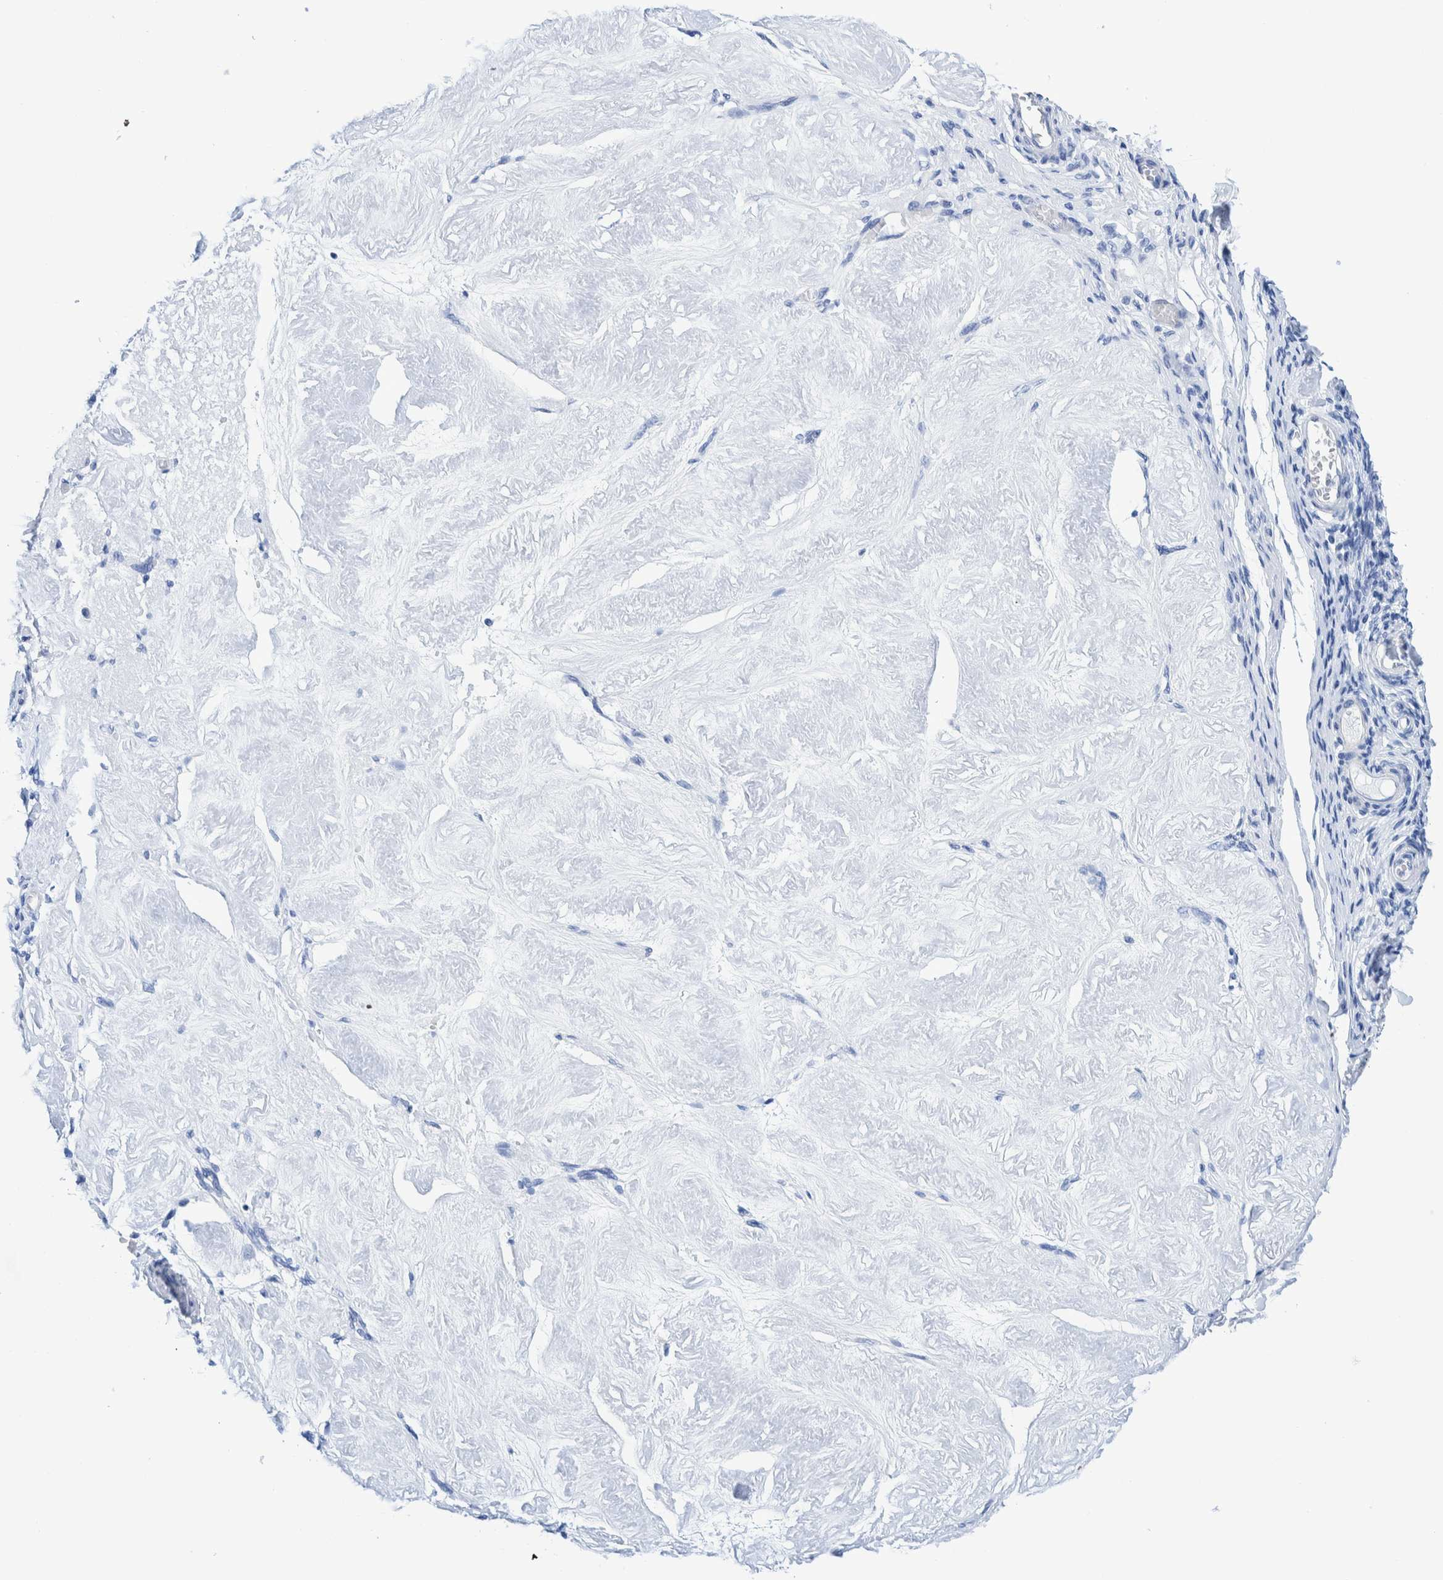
{"staining": {"intensity": "negative", "quantity": "none", "location": "none"}, "tissue": "adipose tissue", "cell_type": "Adipocytes", "image_type": "normal", "snomed": [{"axis": "morphology", "description": "Normal tissue, NOS"}, {"axis": "topography", "description": "Vascular tissue"}, {"axis": "topography", "description": "Fallopian tube"}, {"axis": "topography", "description": "Ovary"}], "caption": "Adipose tissue was stained to show a protein in brown. There is no significant positivity in adipocytes. The staining was performed using DAB to visualize the protein expression in brown, while the nuclei were stained in blue with hematoxylin (Magnification: 20x).", "gene": "KRT14", "patient": {"sex": "female", "age": 67}}